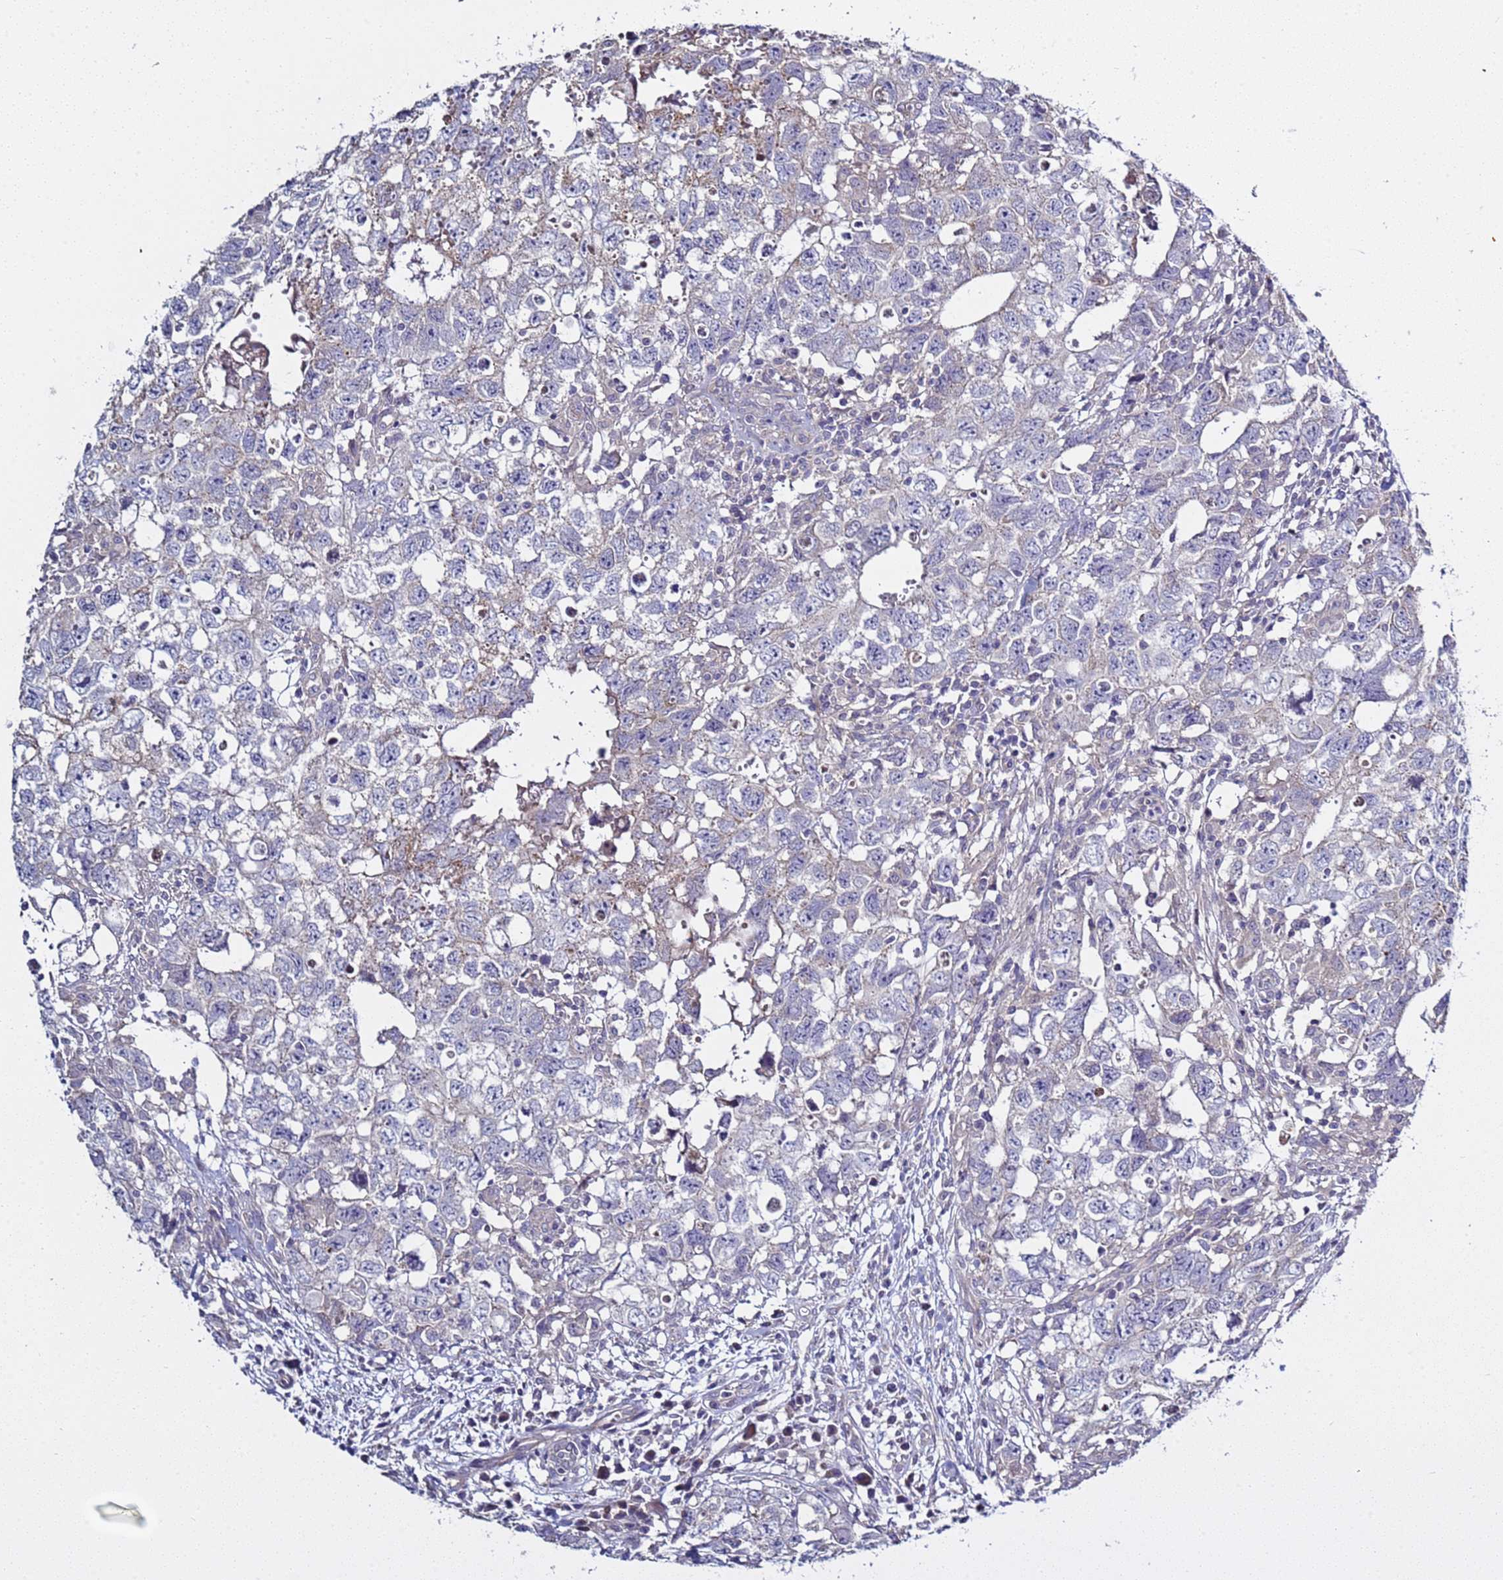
{"staining": {"intensity": "negative", "quantity": "none", "location": "none"}, "tissue": "testis cancer", "cell_type": "Tumor cells", "image_type": "cancer", "snomed": [{"axis": "morphology", "description": "Seminoma, NOS"}, {"axis": "morphology", "description": "Carcinoma, Embryonal, NOS"}, {"axis": "topography", "description": "Testis"}], "caption": "High power microscopy photomicrograph of an IHC micrograph of testis seminoma, revealing no significant positivity in tumor cells.", "gene": "RABL2B", "patient": {"sex": "male", "age": 29}}